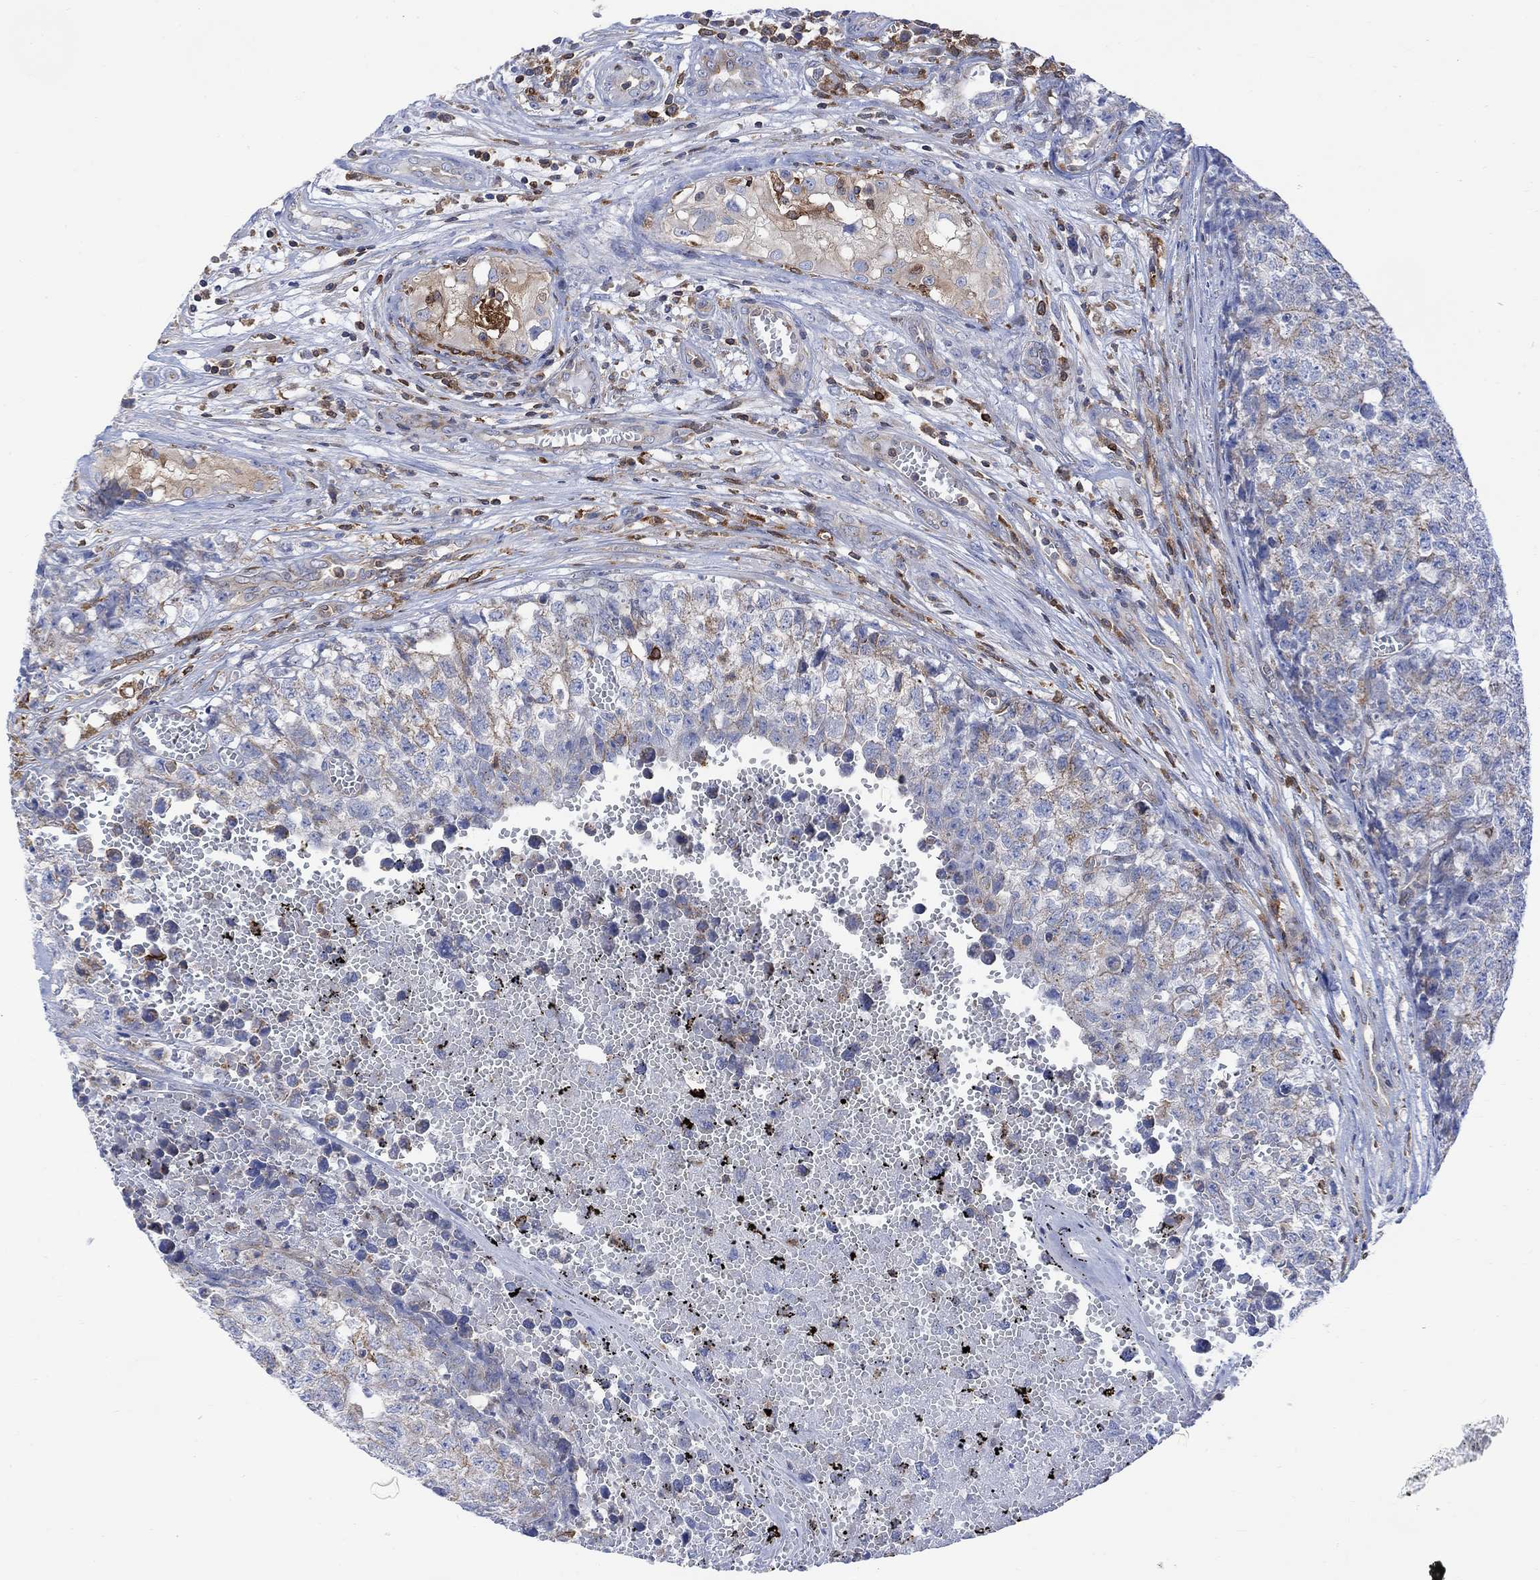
{"staining": {"intensity": "negative", "quantity": "none", "location": "none"}, "tissue": "testis cancer", "cell_type": "Tumor cells", "image_type": "cancer", "snomed": [{"axis": "morphology", "description": "Seminoma, NOS"}, {"axis": "morphology", "description": "Carcinoma, Embryonal, NOS"}, {"axis": "topography", "description": "Testis"}], "caption": "A photomicrograph of embryonal carcinoma (testis) stained for a protein exhibits no brown staining in tumor cells.", "gene": "GBP5", "patient": {"sex": "male", "age": 22}}